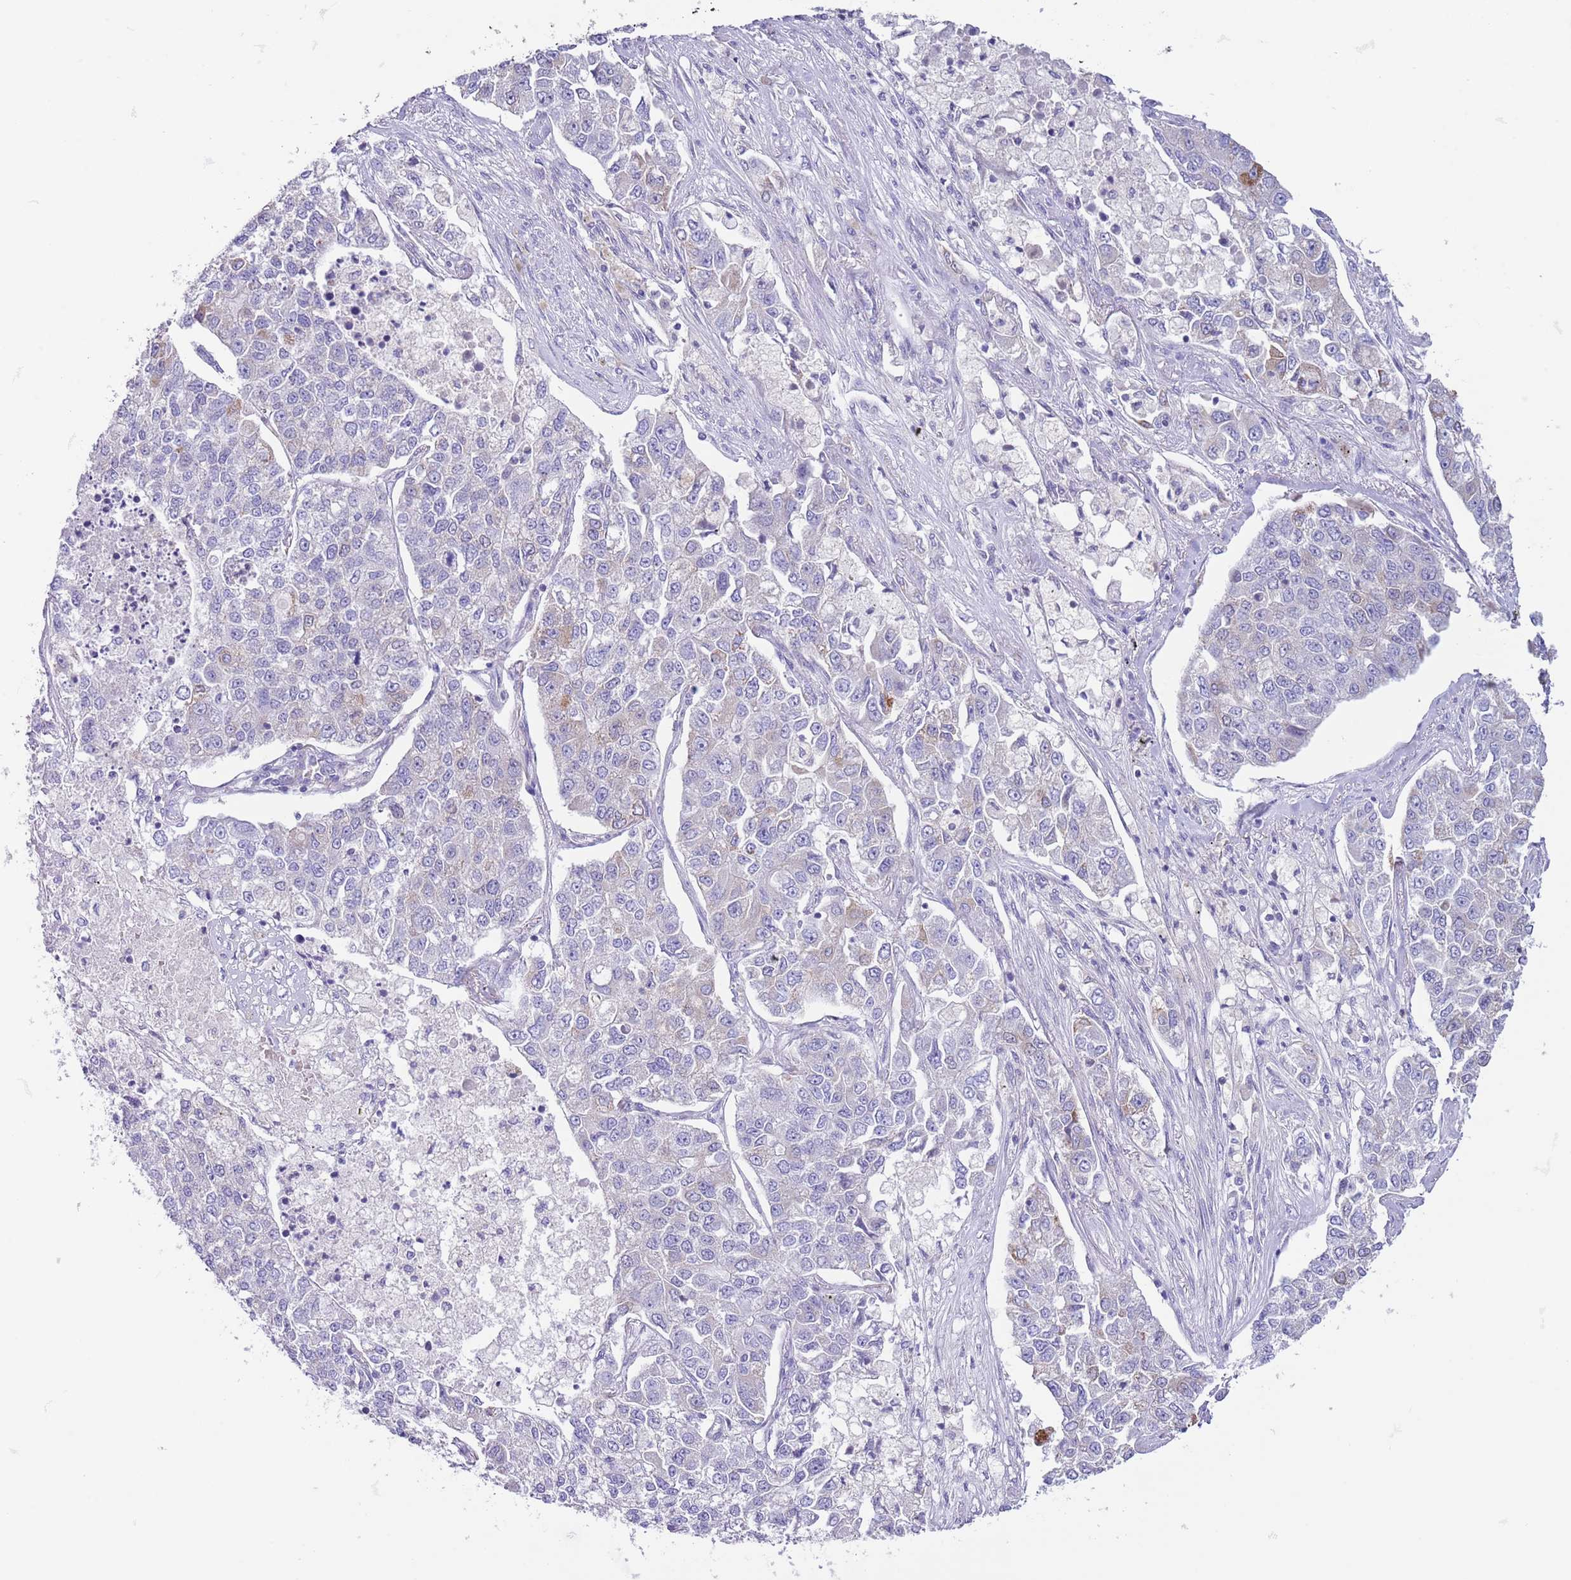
{"staining": {"intensity": "weak", "quantity": "25%-75%", "location": "cytoplasmic/membranous"}, "tissue": "lung cancer", "cell_type": "Tumor cells", "image_type": "cancer", "snomed": [{"axis": "morphology", "description": "Adenocarcinoma, NOS"}, {"axis": "topography", "description": "Lung"}], "caption": "A brown stain highlights weak cytoplasmic/membranous expression of a protein in lung cancer tumor cells. The staining was performed using DAB to visualize the protein expression in brown, while the nuclei were stained in blue with hematoxylin (Magnification: 20x).", "gene": "EBPL", "patient": {"sex": "male", "age": 49}}